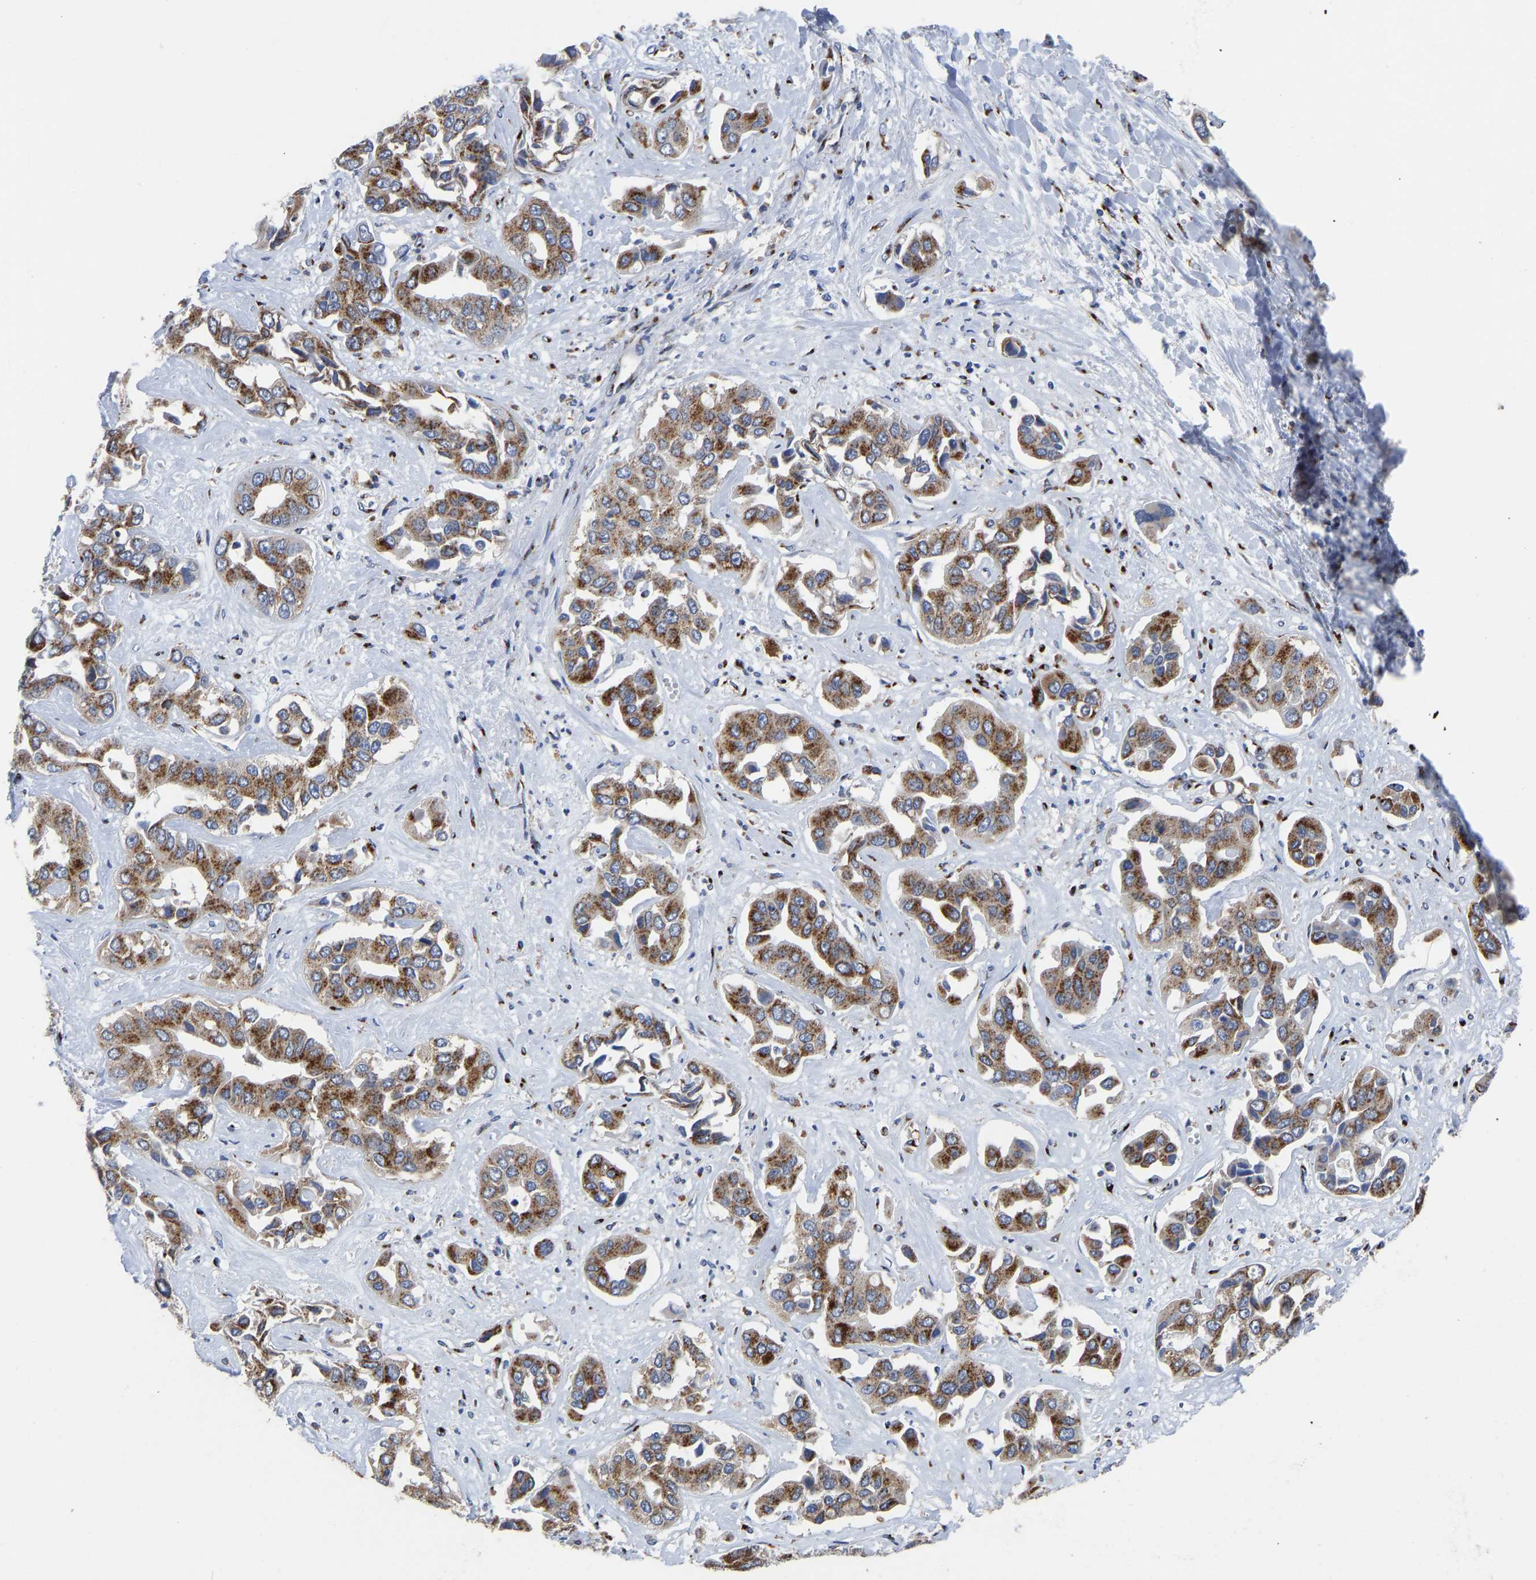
{"staining": {"intensity": "moderate", "quantity": ">75%", "location": "cytoplasmic/membranous"}, "tissue": "liver cancer", "cell_type": "Tumor cells", "image_type": "cancer", "snomed": [{"axis": "morphology", "description": "Cholangiocarcinoma"}, {"axis": "topography", "description": "Liver"}], "caption": "IHC of liver cancer demonstrates medium levels of moderate cytoplasmic/membranous positivity in approximately >75% of tumor cells. (IHC, brightfield microscopy, high magnification).", "gene": "TMEM87A", "patient": {"sex": "female", "age": 52}}